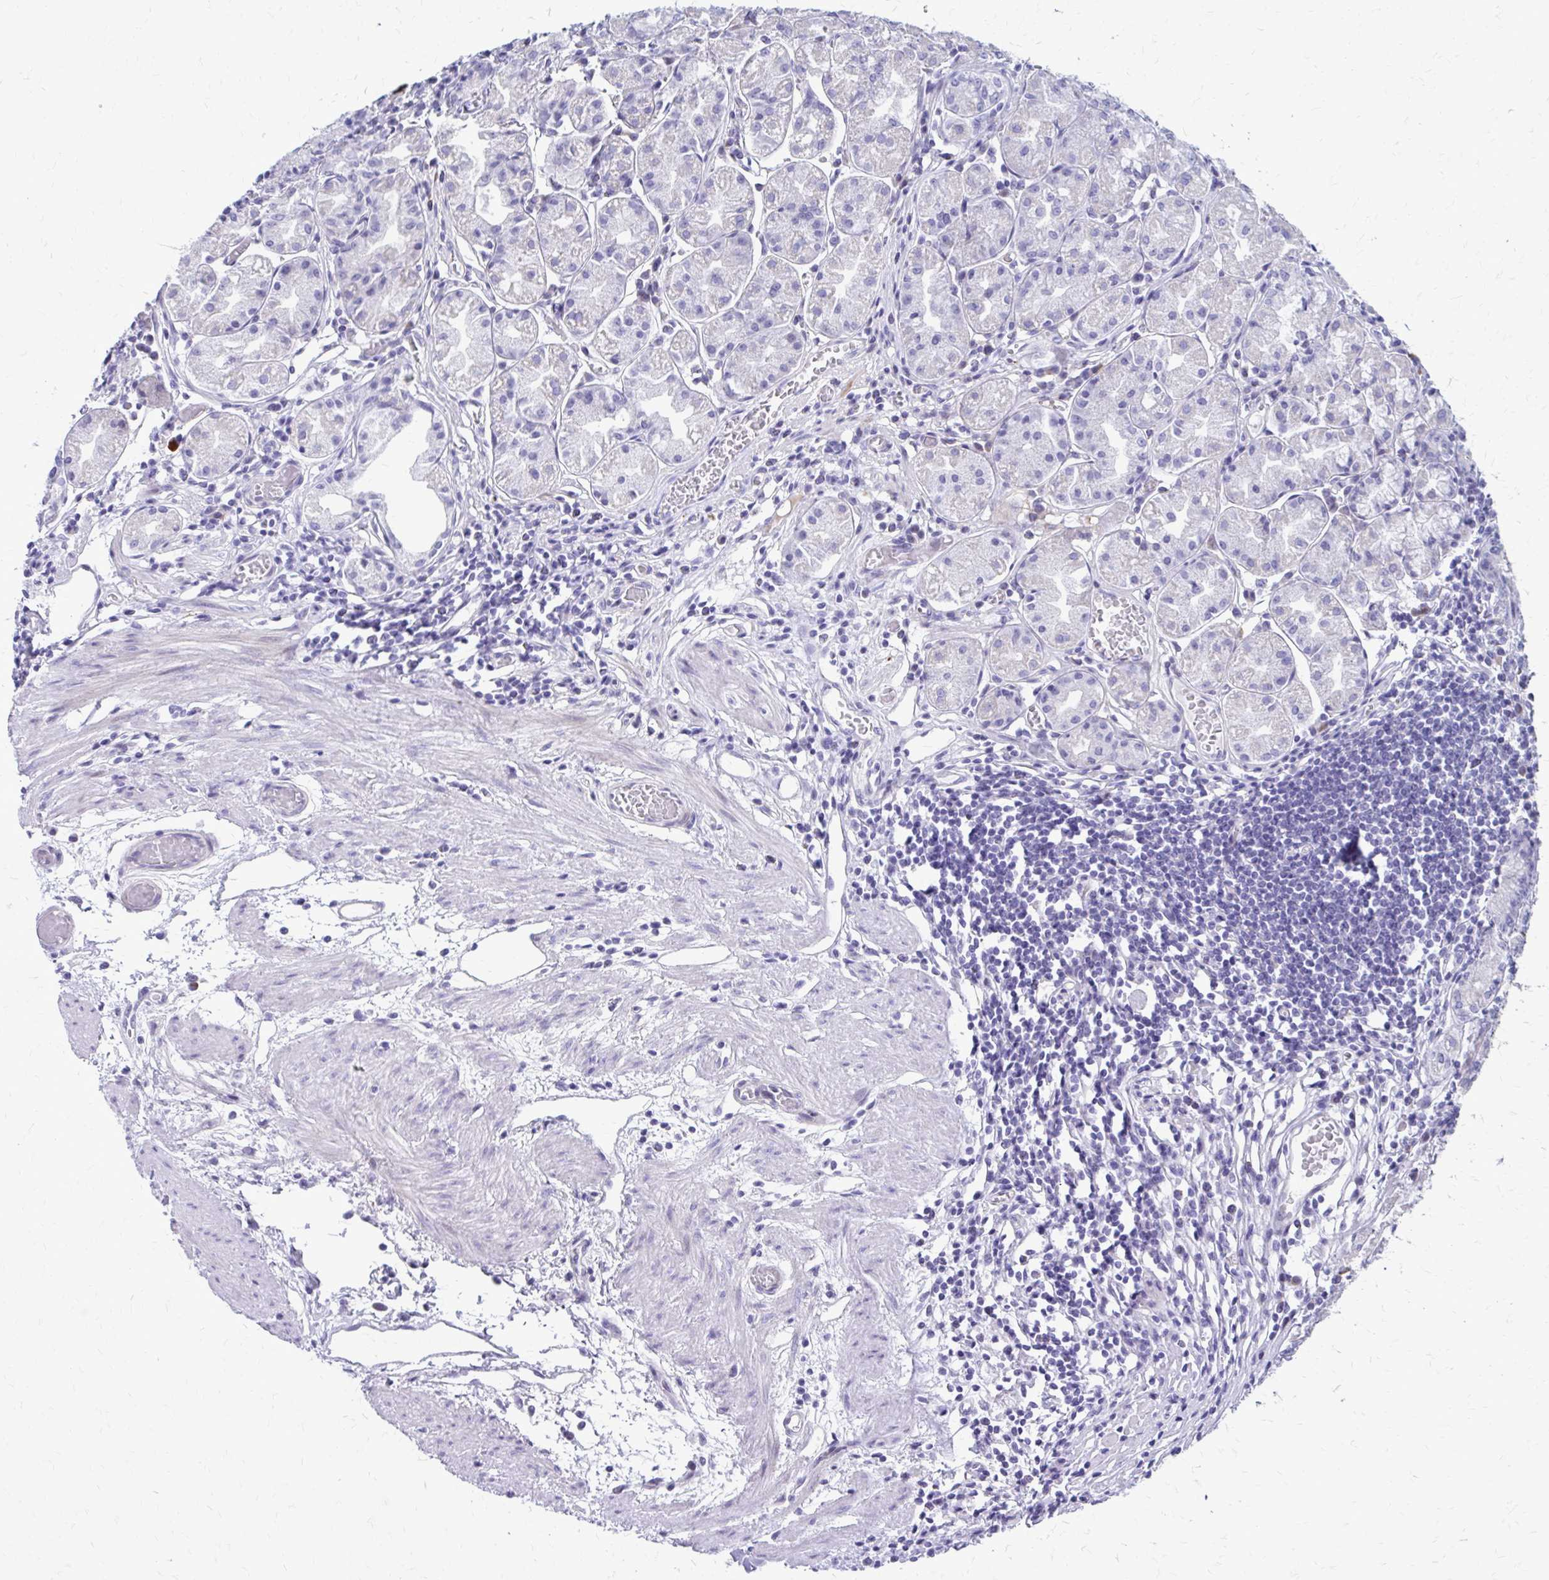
{"staining": {"intensity": "weak", "quantity": "<25%", "location": "nuclear"}, "tissue": "stomach", "cell_type": "Glandular cells", "image_type": "normal", "snomed": [{"axis": "morphology", "description": "Normal tissue, NOS"}, {"axis": "topography", "description": "Stomach"}], "caption": "This is an IHC micrograph of benign human stomach. There is no staining in glandular cells.", "gene": "LCN15", "patient": {"sex": "male", "age": 55}}